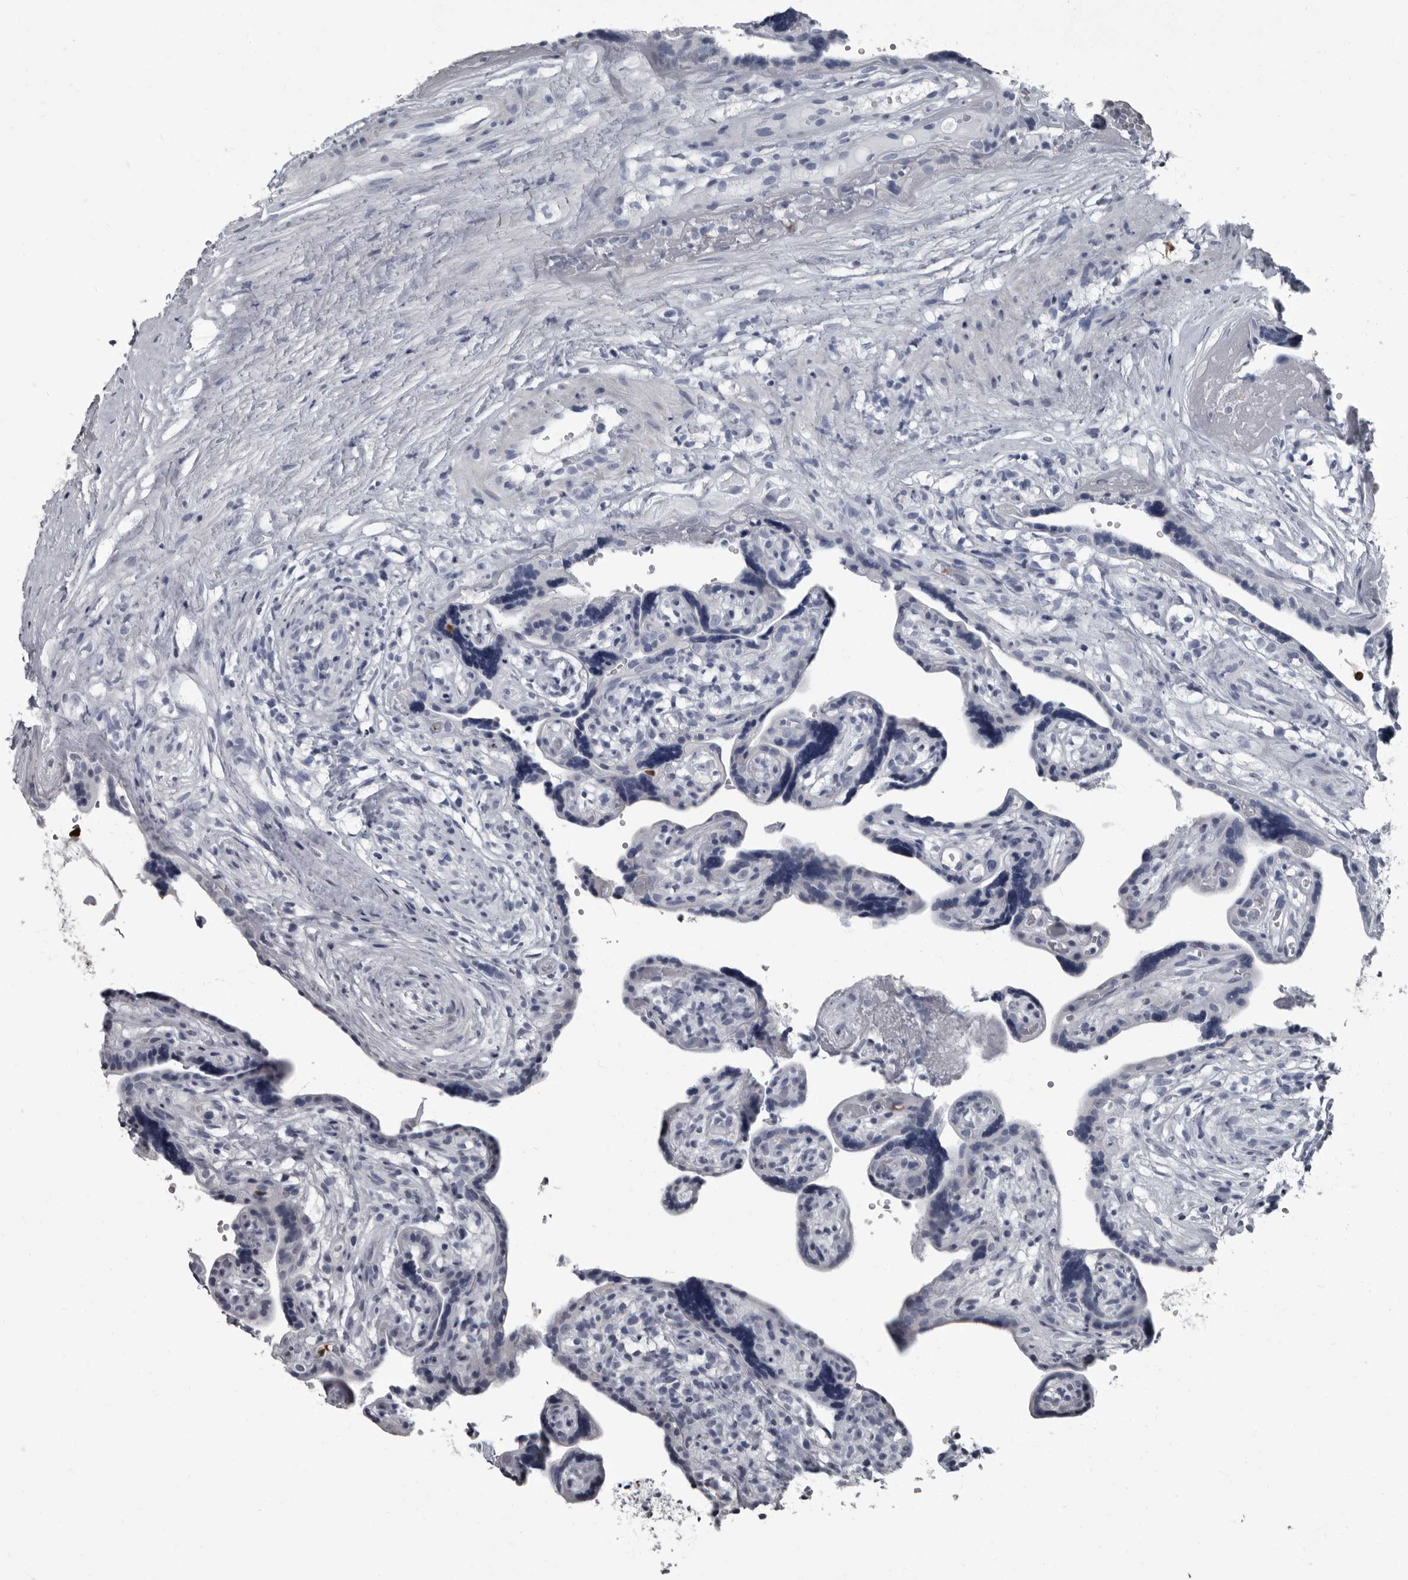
{"staining": {"intensity": "negative", "quantity": "none", "location": "none"}, "tissue": "placenta", "cell_type": "Decidual cells", "image_type": "normal", "snomed": [{"axis": "morphology", "description": "Normal tissue, NOS"}, {"axis": "topography", "description": "Placenta"}], "caption": "Micrograph shows no significant protein expression in decidual cells of normal placenta. (Brightfield microscopy of DAB immunohistochemistry (IHC) at high magnification).", "gene": "TPD52L1", "patient": {"sex": "female", "age": 30}}